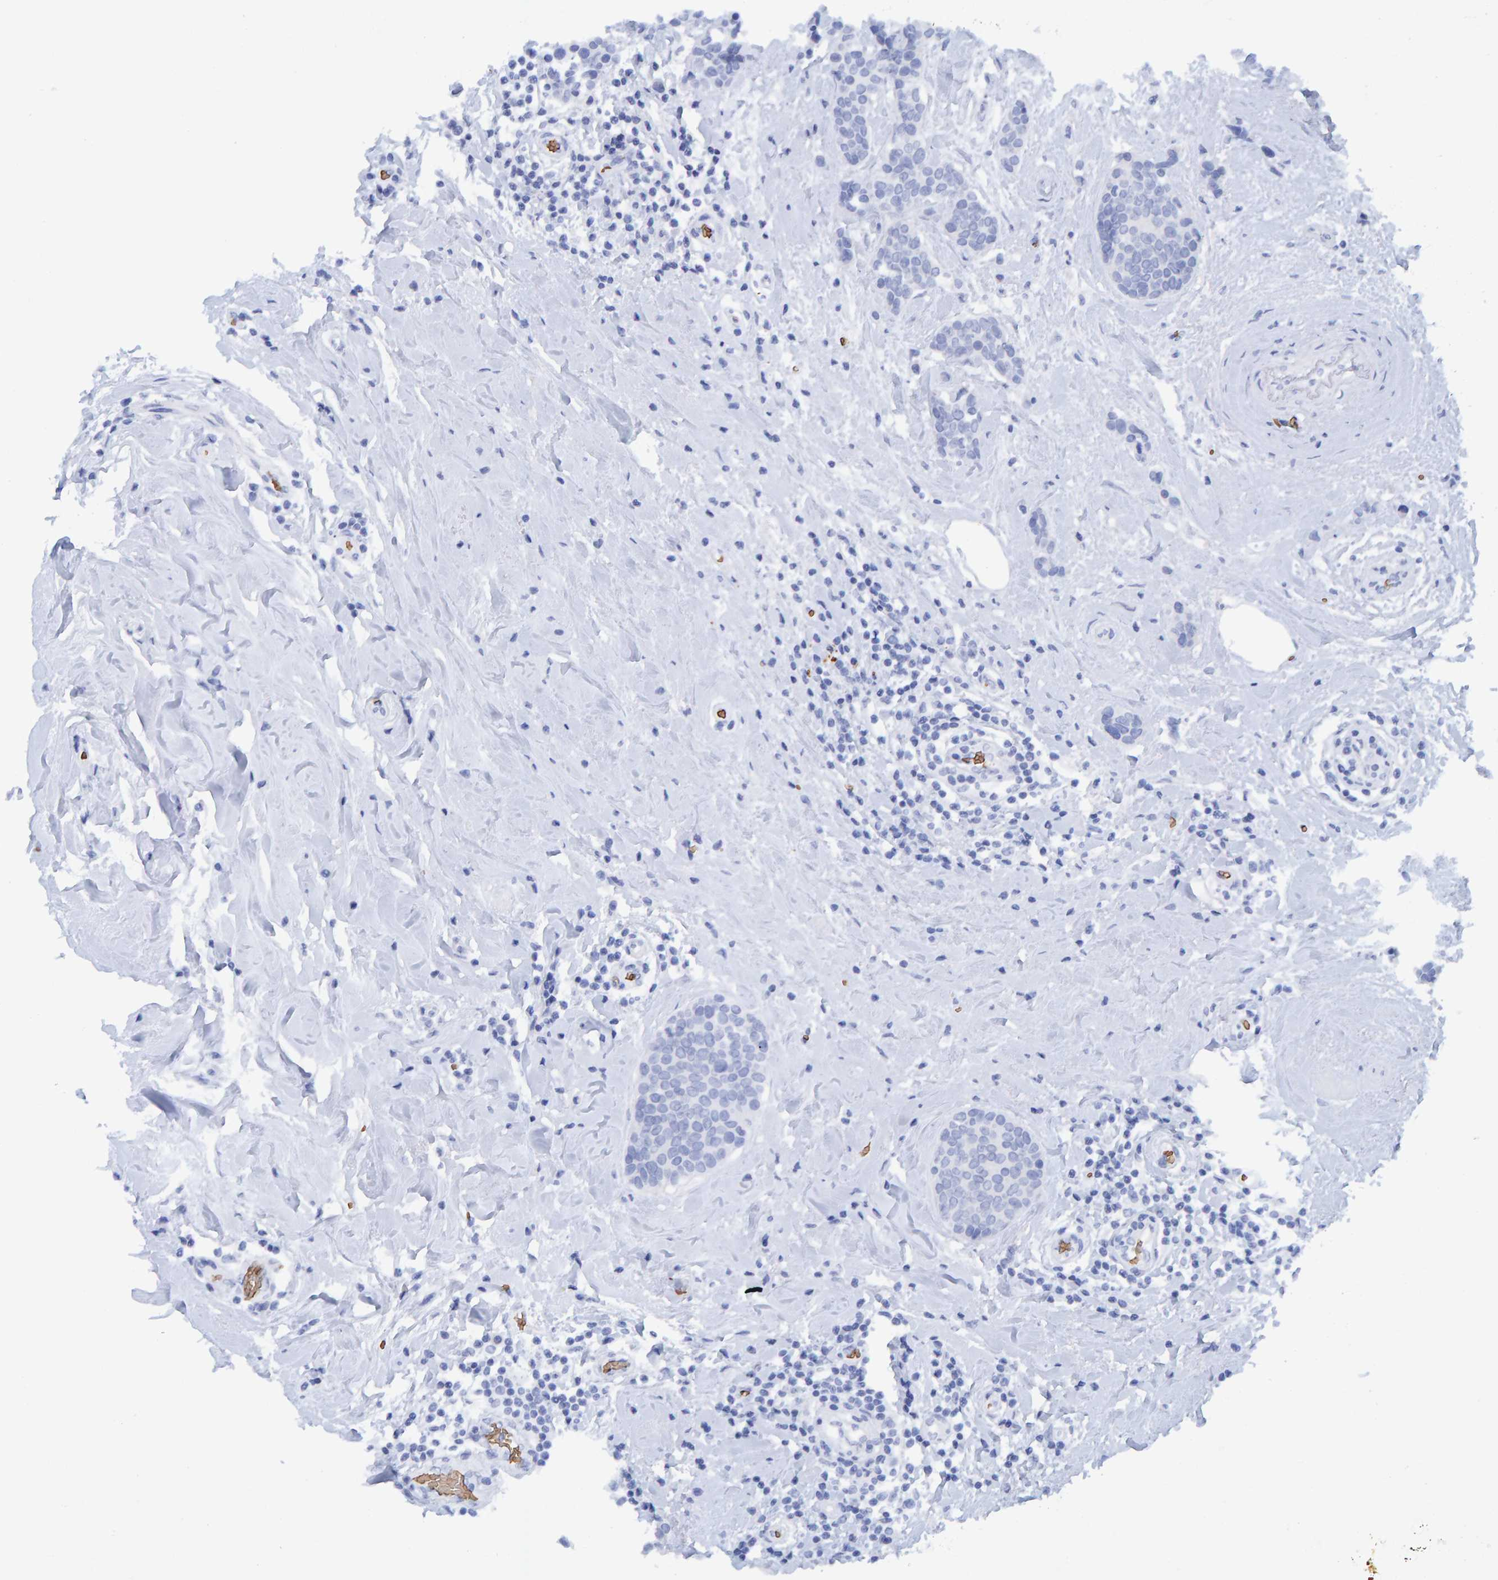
{"staining": {"intensity": "negative", "quantity": "none", "location": "none"}, "tissue": "breast cancer", "cell_type": "Tumor cells", "image_type": "cancer", "snomed": [{"axis": "morphology", "description": "Duct carcinoma"}, {"axis": "topography", "description": "Breast"}], "caption": "Protein analysis of breast cancer (infiltrating ductal carcinoma) demonstrates no significant staining in tumor cells.", "gene": "VPS9D1", "patient": {"sex": "female", "age": 55}}